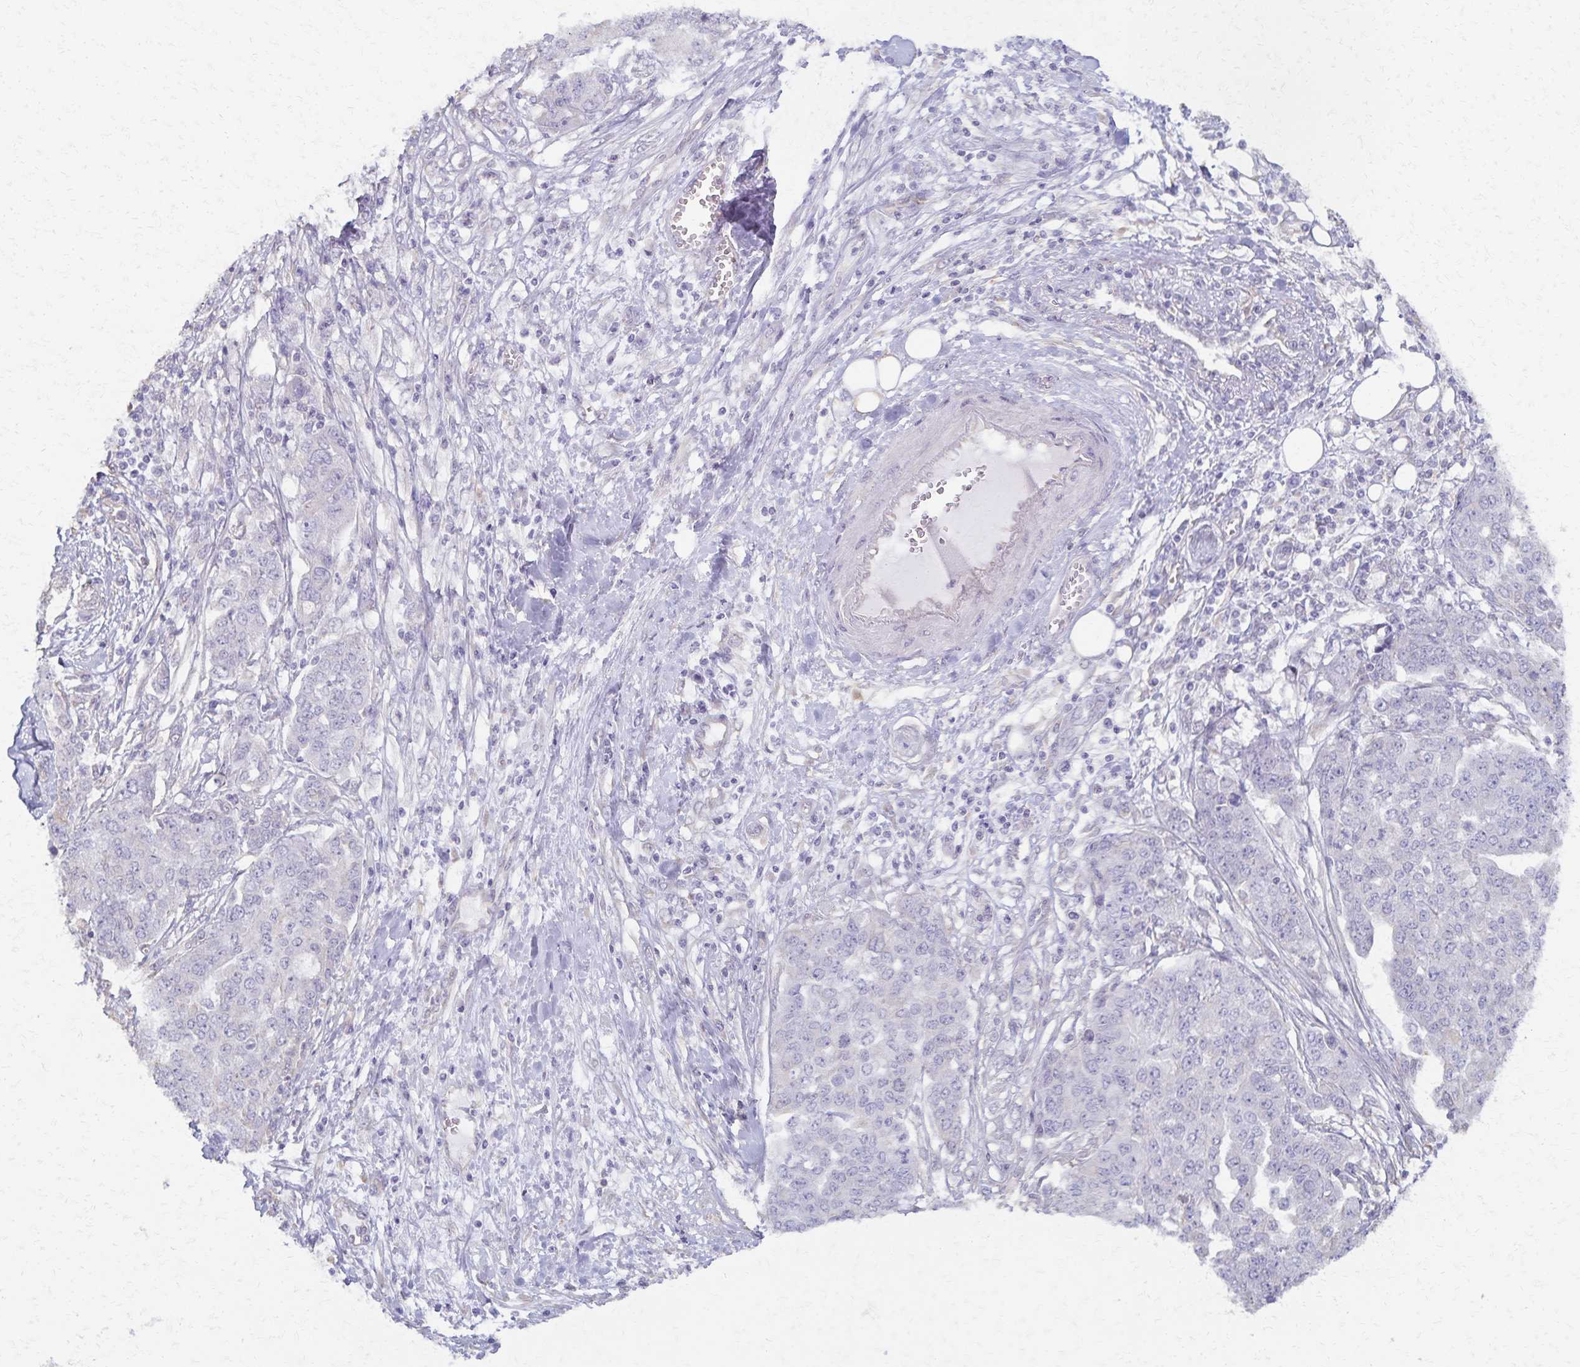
{"staining": {"intensity": "negative", "quantity": "none", "location": "none"}, "tissue": "ovarian cancer", "cell_type": "Tumor cells", "image_type": "cancer", "snomed": [{"axis": "morphology", "description": "Cystadenocarcinoma, serous, NOS"}, {"axis": "topography", "description": "Soft tissue"}, {"axis": "topography", "description": "Ovary"}], "caption": "Tumor cells are negative for brown protein staining in ovarian serous cystadenocarcinoma.", "gene": "KISS1", "patient": {"sex": "female", "age": 57}}